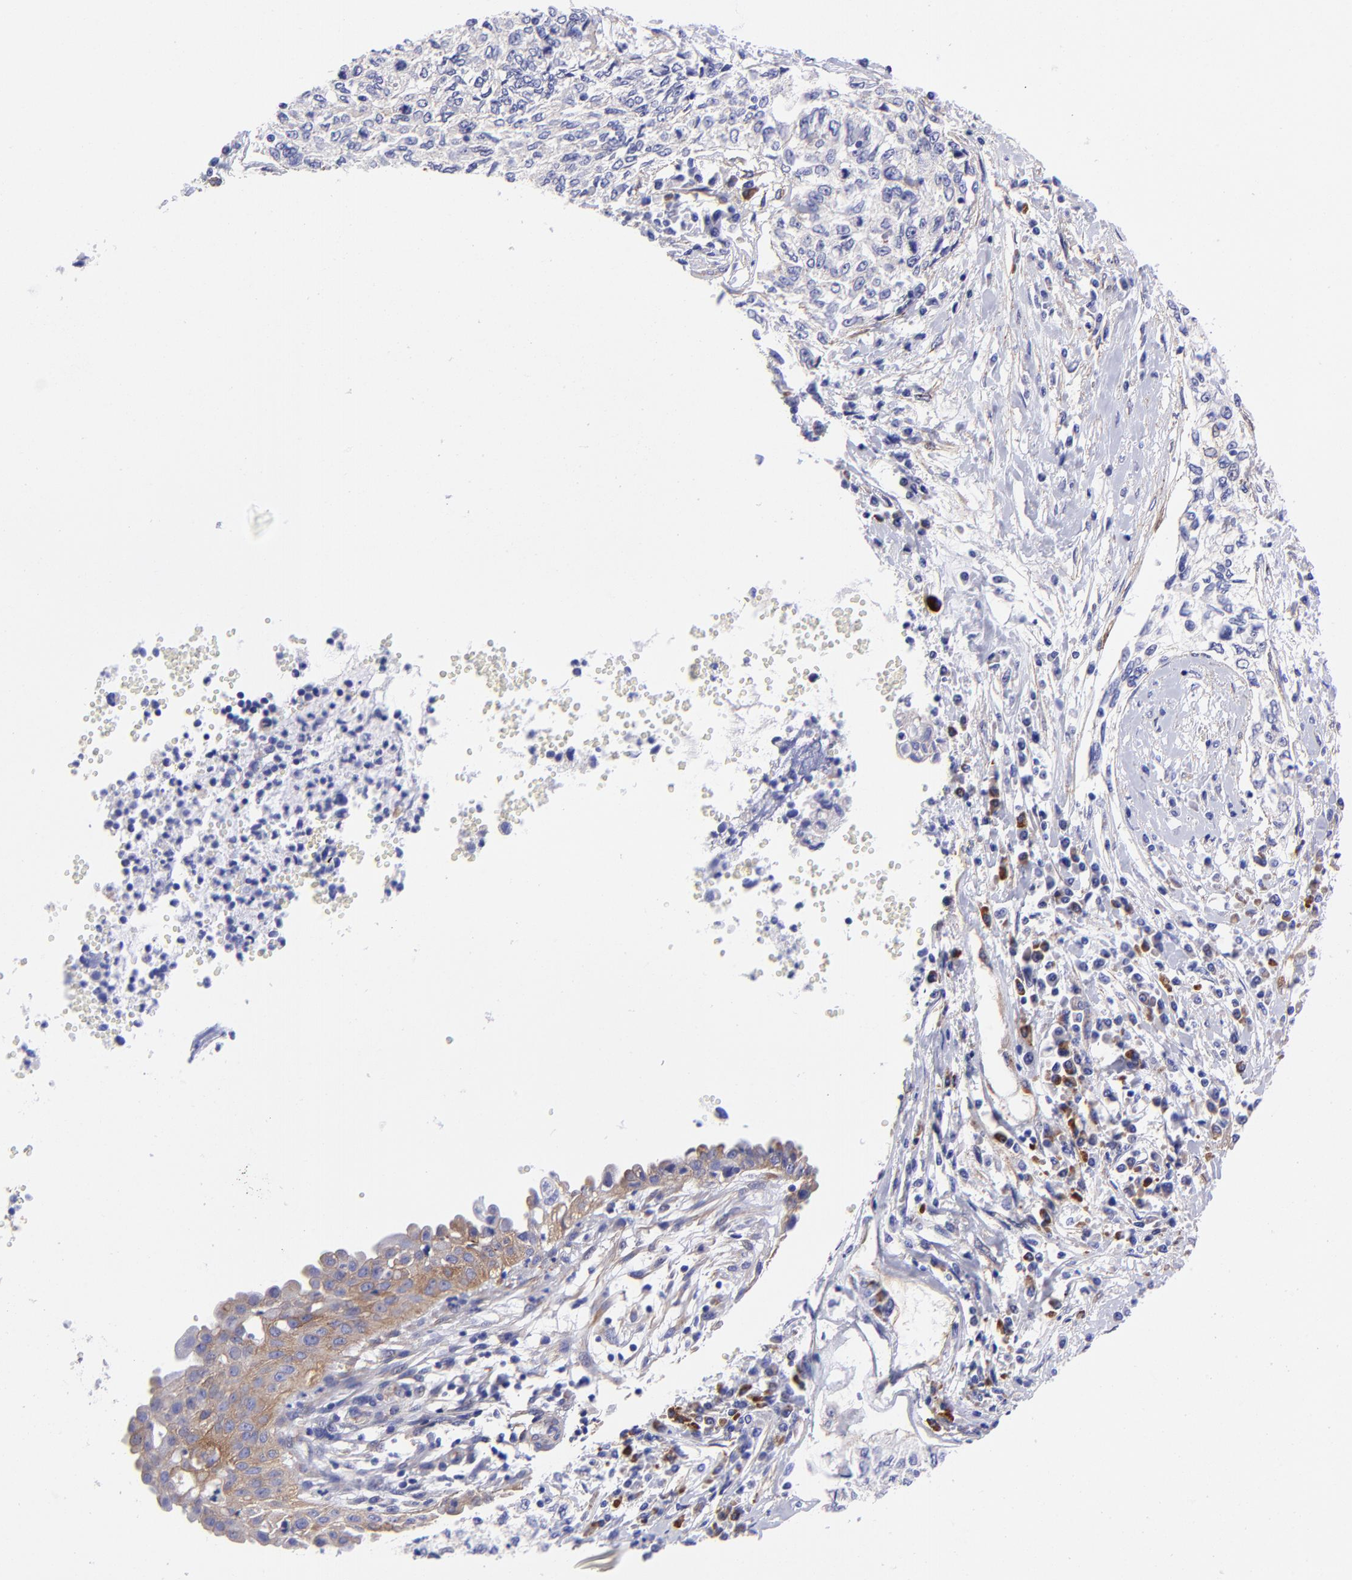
{"staining": {"intensity": "moderate", "quantity": "25%-75%", "location": "cytoplasmic/membranous"}, "tissue": "cervical cancer", "cell_type": "Tumor cells", "image_type": "cancer", "snomed": [{"axis": "morphology", "description": "Normal tissue, NOS"}, {"axis": "morphology", "description": "Squamous cell carcinoma, NOS"}, {"axis": "topography", "description": "Cervix"}], "caption": "This is a micrograph of IHC staining of squamous cell carcinoma (cervical), which shows moderate staining in the cytoplasmic/membranous of tumor cells.", "gene": "PPFIBP1", "patient": {"sex": "female", "age": 45}}